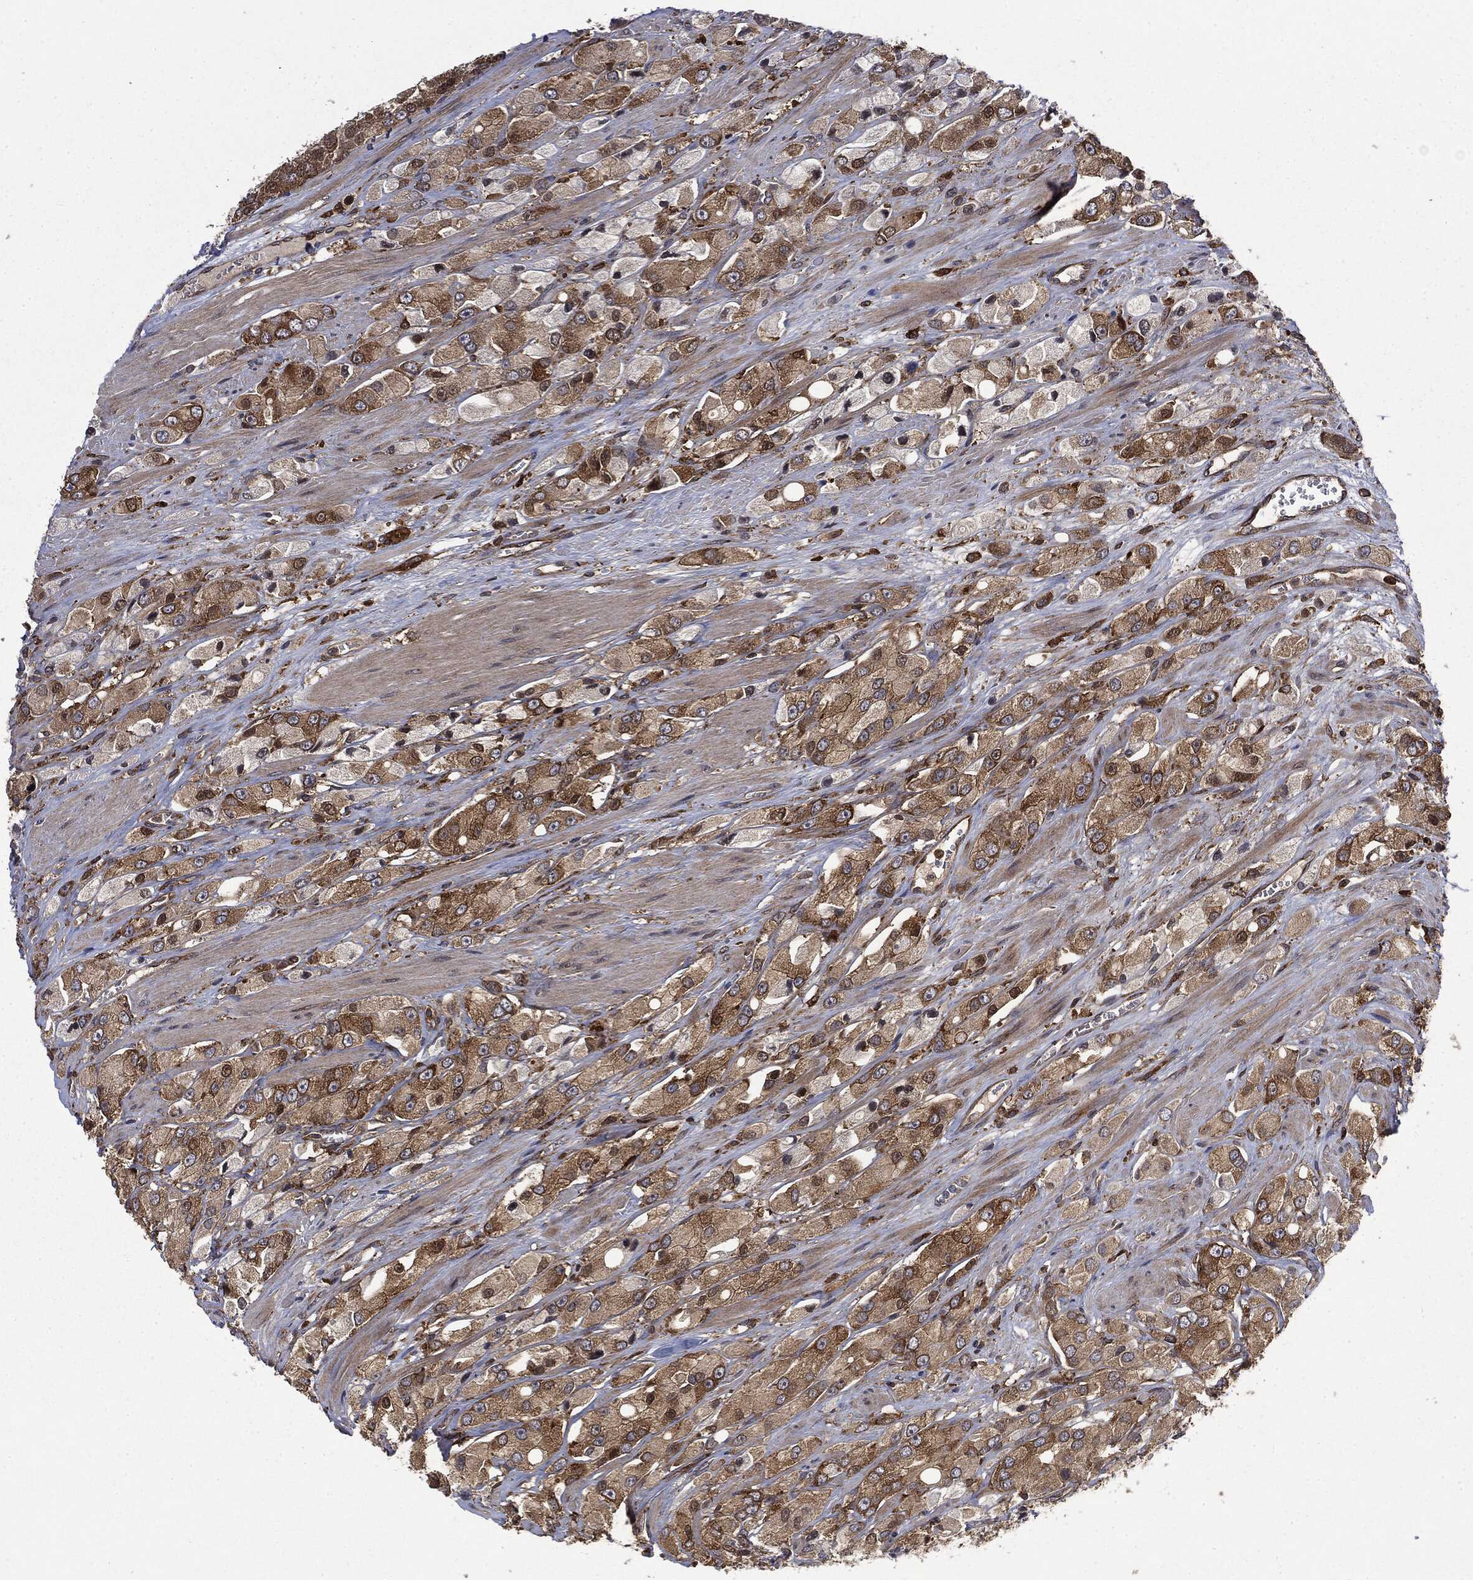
{"staining": {"intensity": "moderate", "quantity": ">75%", "location": "cytoplasmic/membranous"}, "tissue": "prostate cancer", "cell_type": "Tumor cells", "image_type": "cancer", "snomed": [{"axis": "morphology", "description": "Adenocarcinoma, NOS"}, {"axis": "topography", "description": "Prostate and seminal vesicle, NOS"}, {"axis": "topography", "description": "Prostate"}], "caption": "Immunohistochemistry (IHC) of human prostate adenocarcinoma displays medium levels of moderate cytoplasmic/membranous staining in approximately >75% of tumor cells.", "gene": "SNX5", "patient": {"sex": "male", "age": 64}}